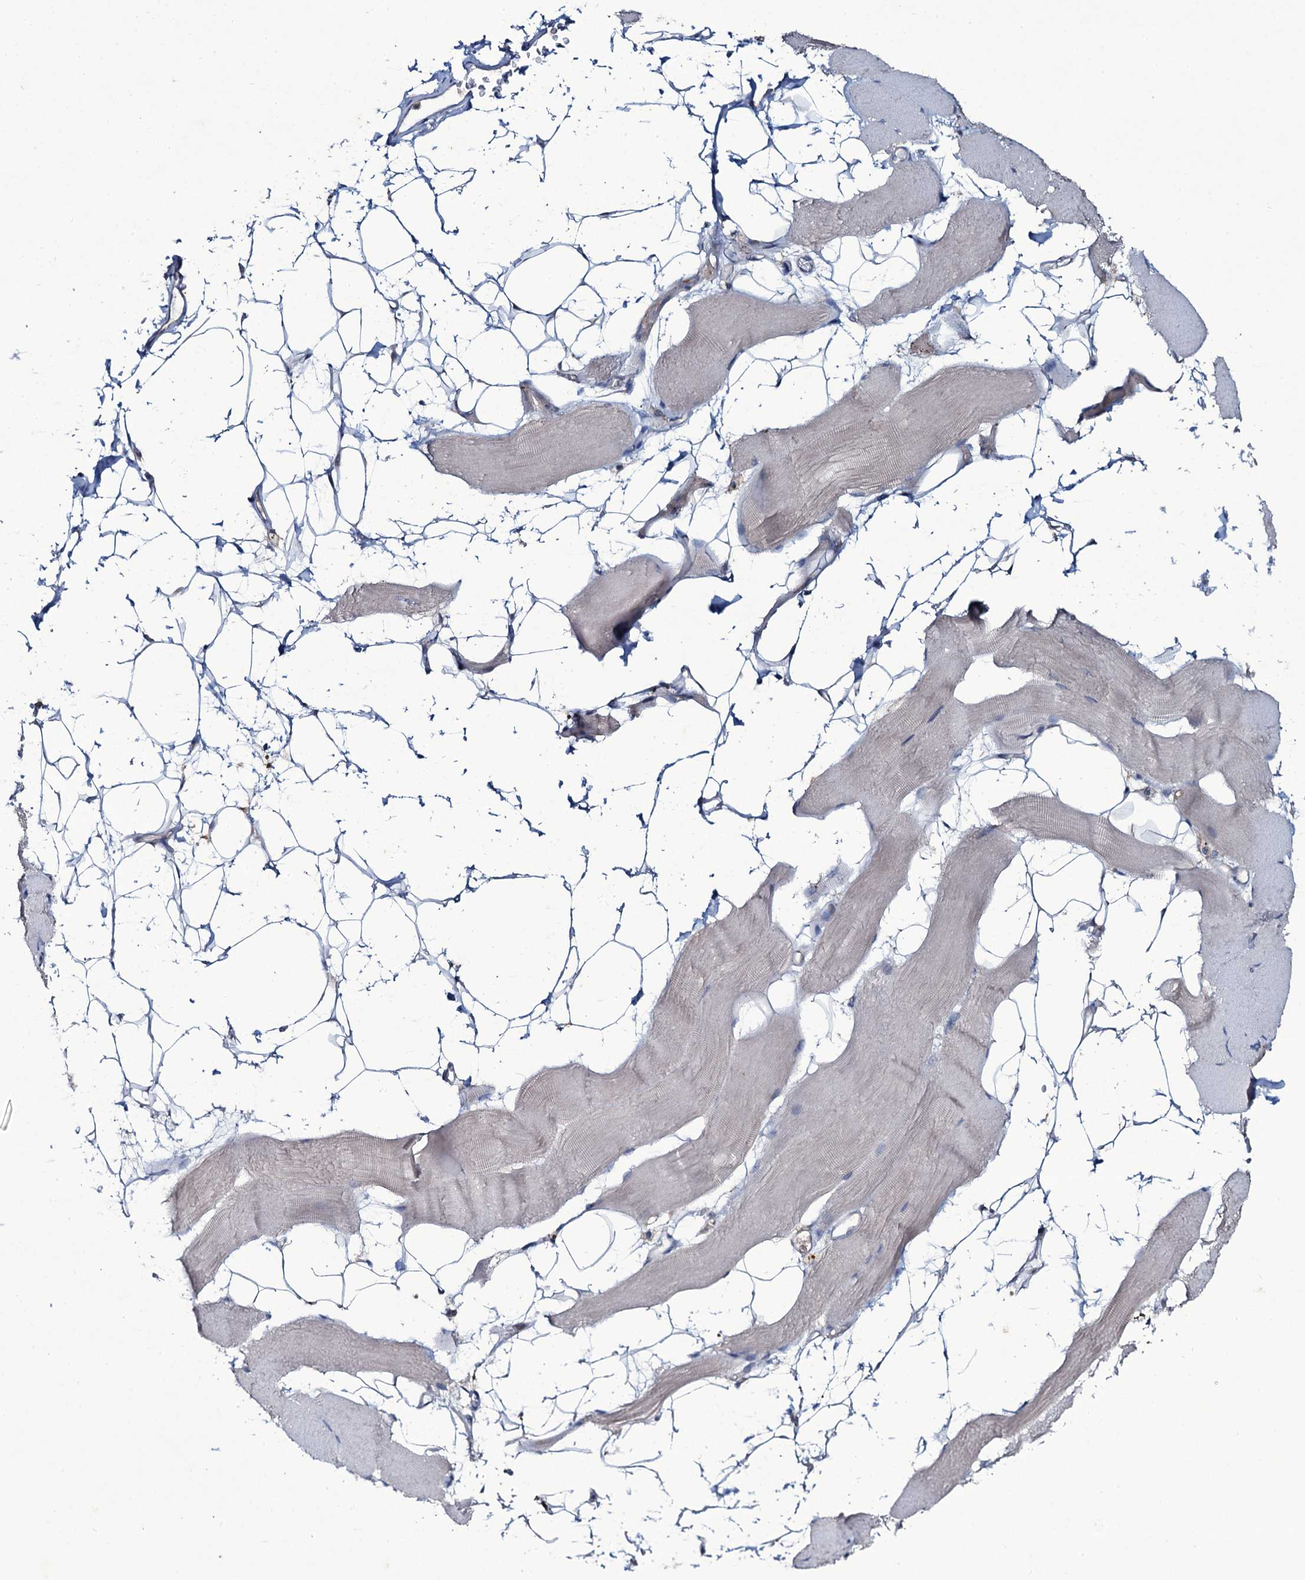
{"staining": {"intensity": "negative", "quantity": "none", "location": "none"}, "tissue": "skeletal muscle", "cell_type": "Myocytes", "image_type": "normal", "snomed": [{"axis": "morphology", "description": "Normal tissue, NOS"}, {"axis": "topography", "description": "Skeletal muscle"}, {"axis": "topography", "description": "Parathyroid gland"}], "caption": "Immunohistochemistry of normal human skeletal muscle exhibits no expression in myocytes.", "gene": "SNAP23", "patient": {"sex": "female", "age": 37}}